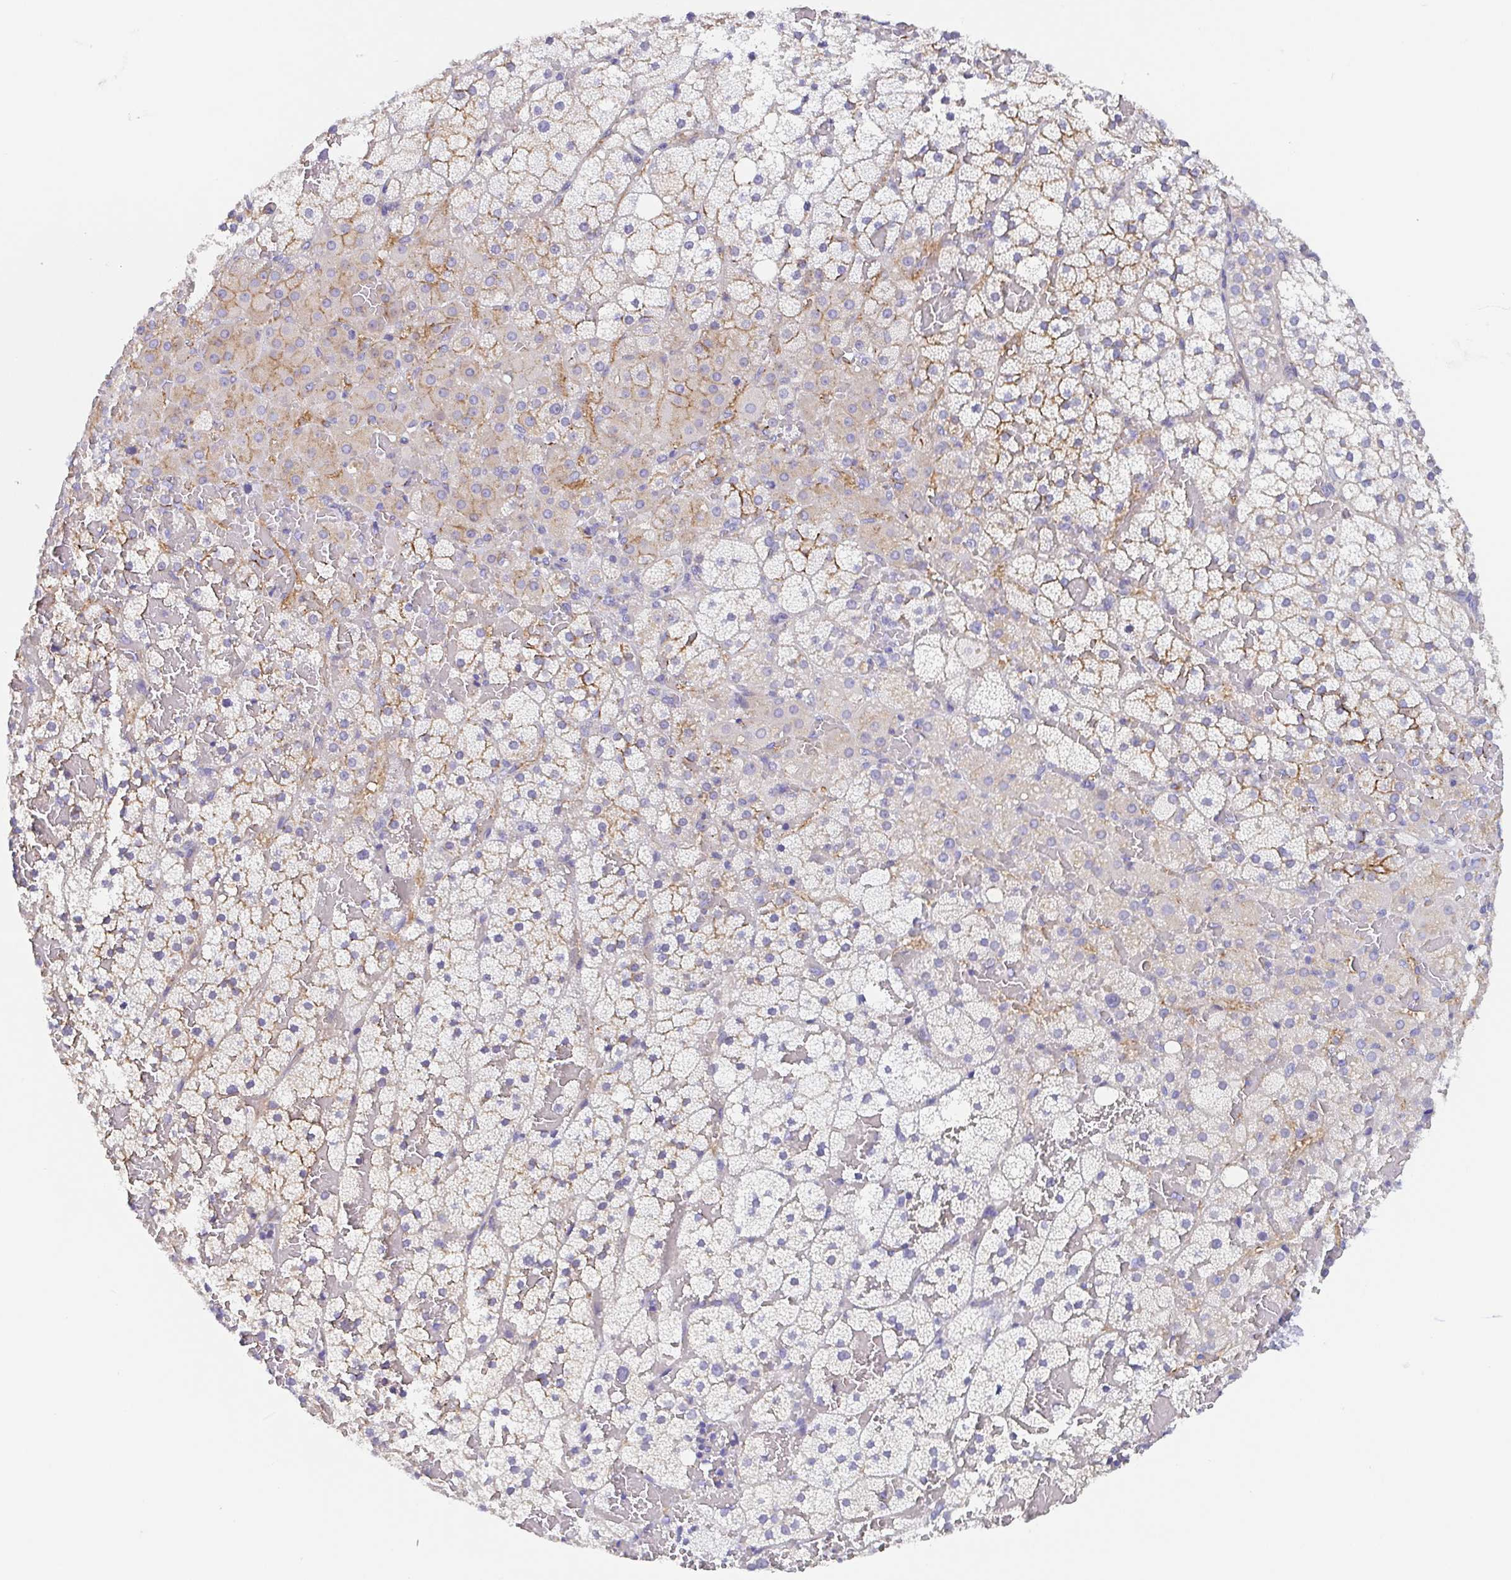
{"staining": {"intensity": "moderate", "quantity": "<25%", "location": "cytoplasmic/membranous"}, "tissue": "adrenal gland", "cell_type": "Glandular cells", "image_type": "normal", "snomed": [{"axis": "morphology", "description": "Normal tissue, NOS"}, {"axis": "topography", "description": "Adrenal gland"}], "caption": "Immunohistochemical staining of normal adrenal gland exhibits <25% levels of moderate cytoplasmic/membranous protein expression in approximately <25% of glandular cells.", "gene": "TRAM2", "patient": {"sex": "male", "age": 53}}